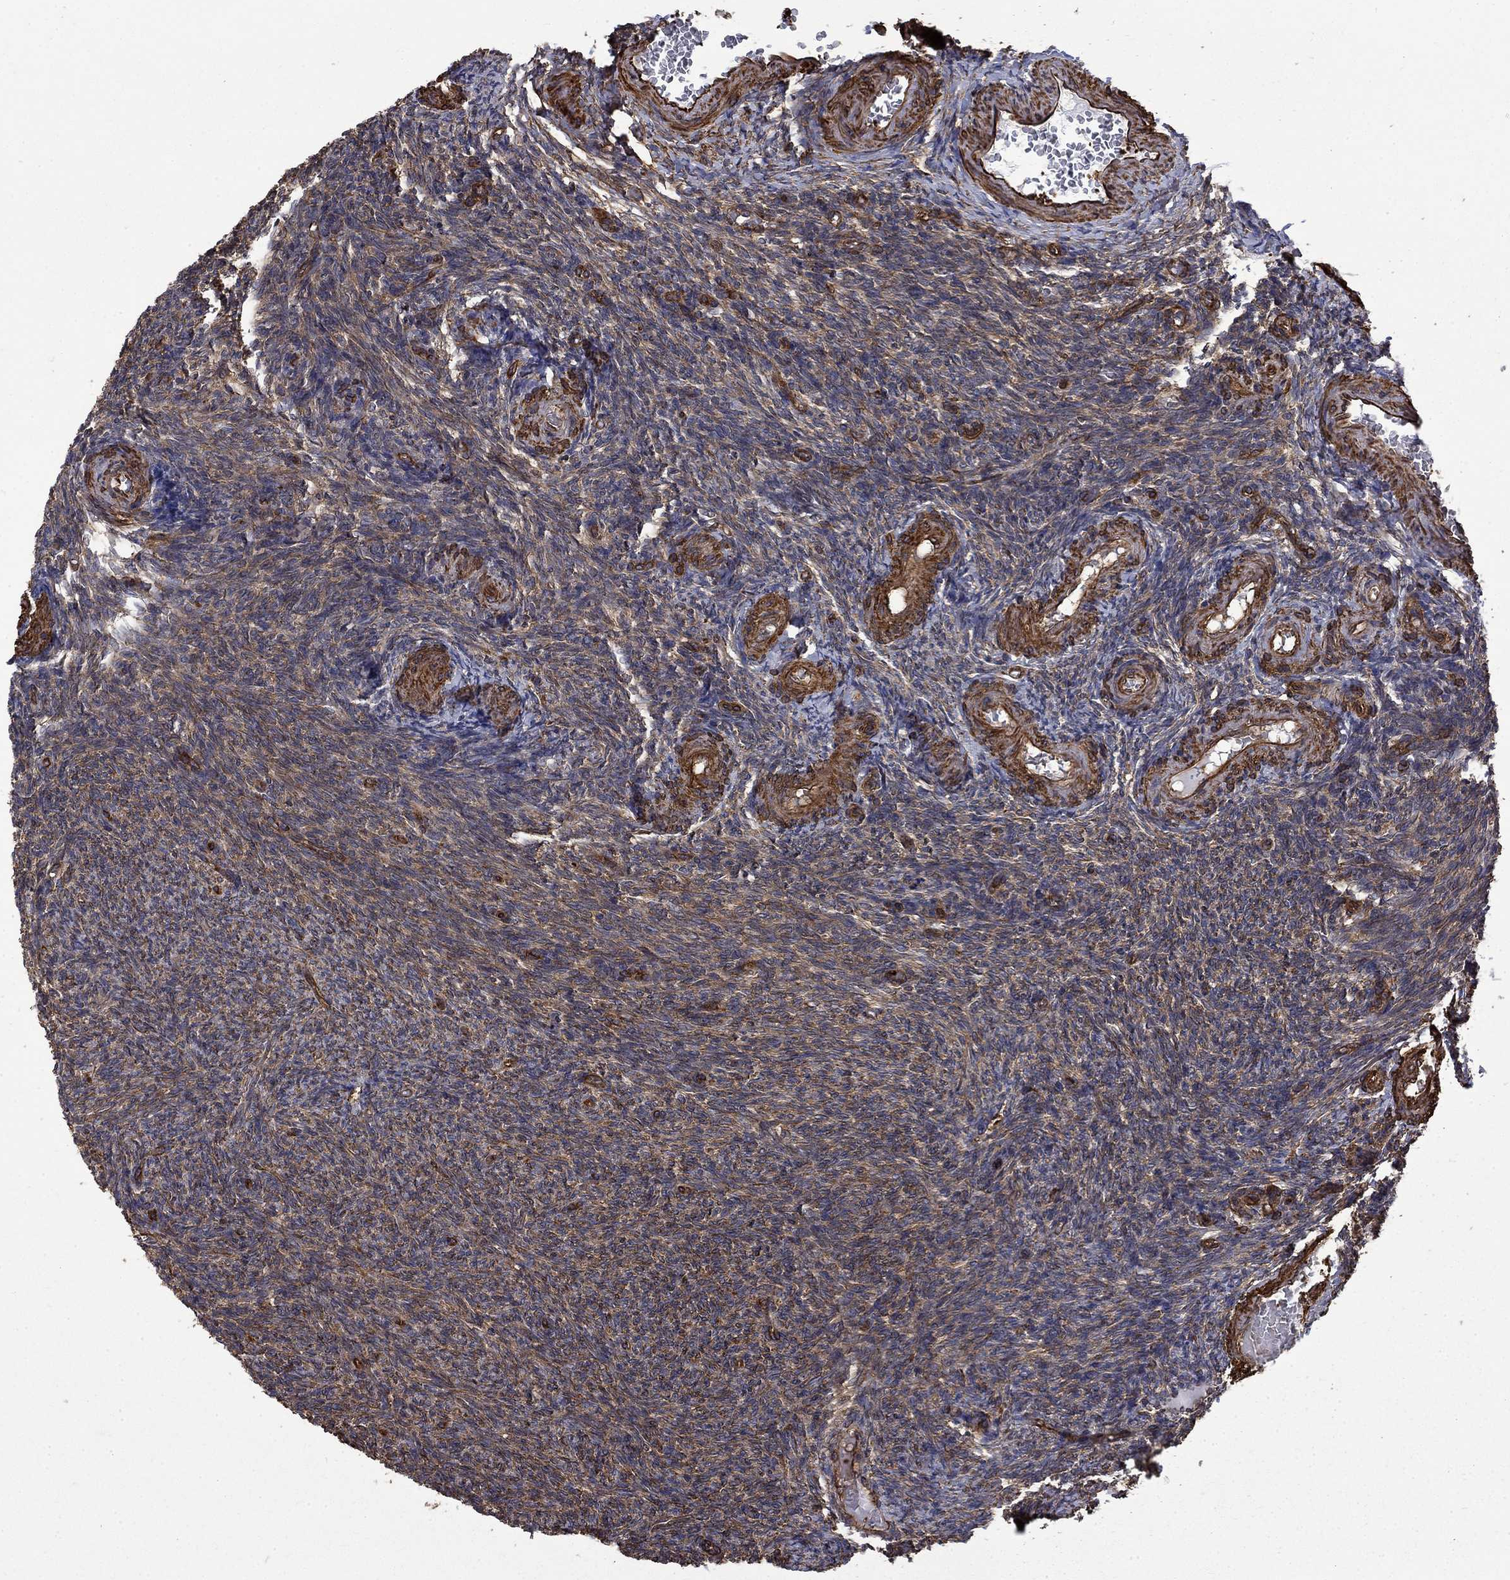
{"staining": {"intensity": "moderate", "quantity": "25%-75%", "location": "cytoplasmic/membranous"}, "tissue": "ovary", "cell_type": "Ovarian stroma cells", "image_type": "normal", "snomed": [{"axis": "morphology", "description": "Normal tissue, NOS"}, {"axis": "topography", "description": "Ovary"}], "caption": "Protein expression analysis of benign ovary displays moderate cytoplasmic/membranous positivity in approximately 25%-75% of ovarian stroma cells. The protein of interest is stained brown, and the nuclei are stained in blue (DAB (3,3'-diaminobenzidine) IHC with brightfield microscopy, high magnification).", "gene": "CUTC", "patient": {"sex": "female", "age": 39}}